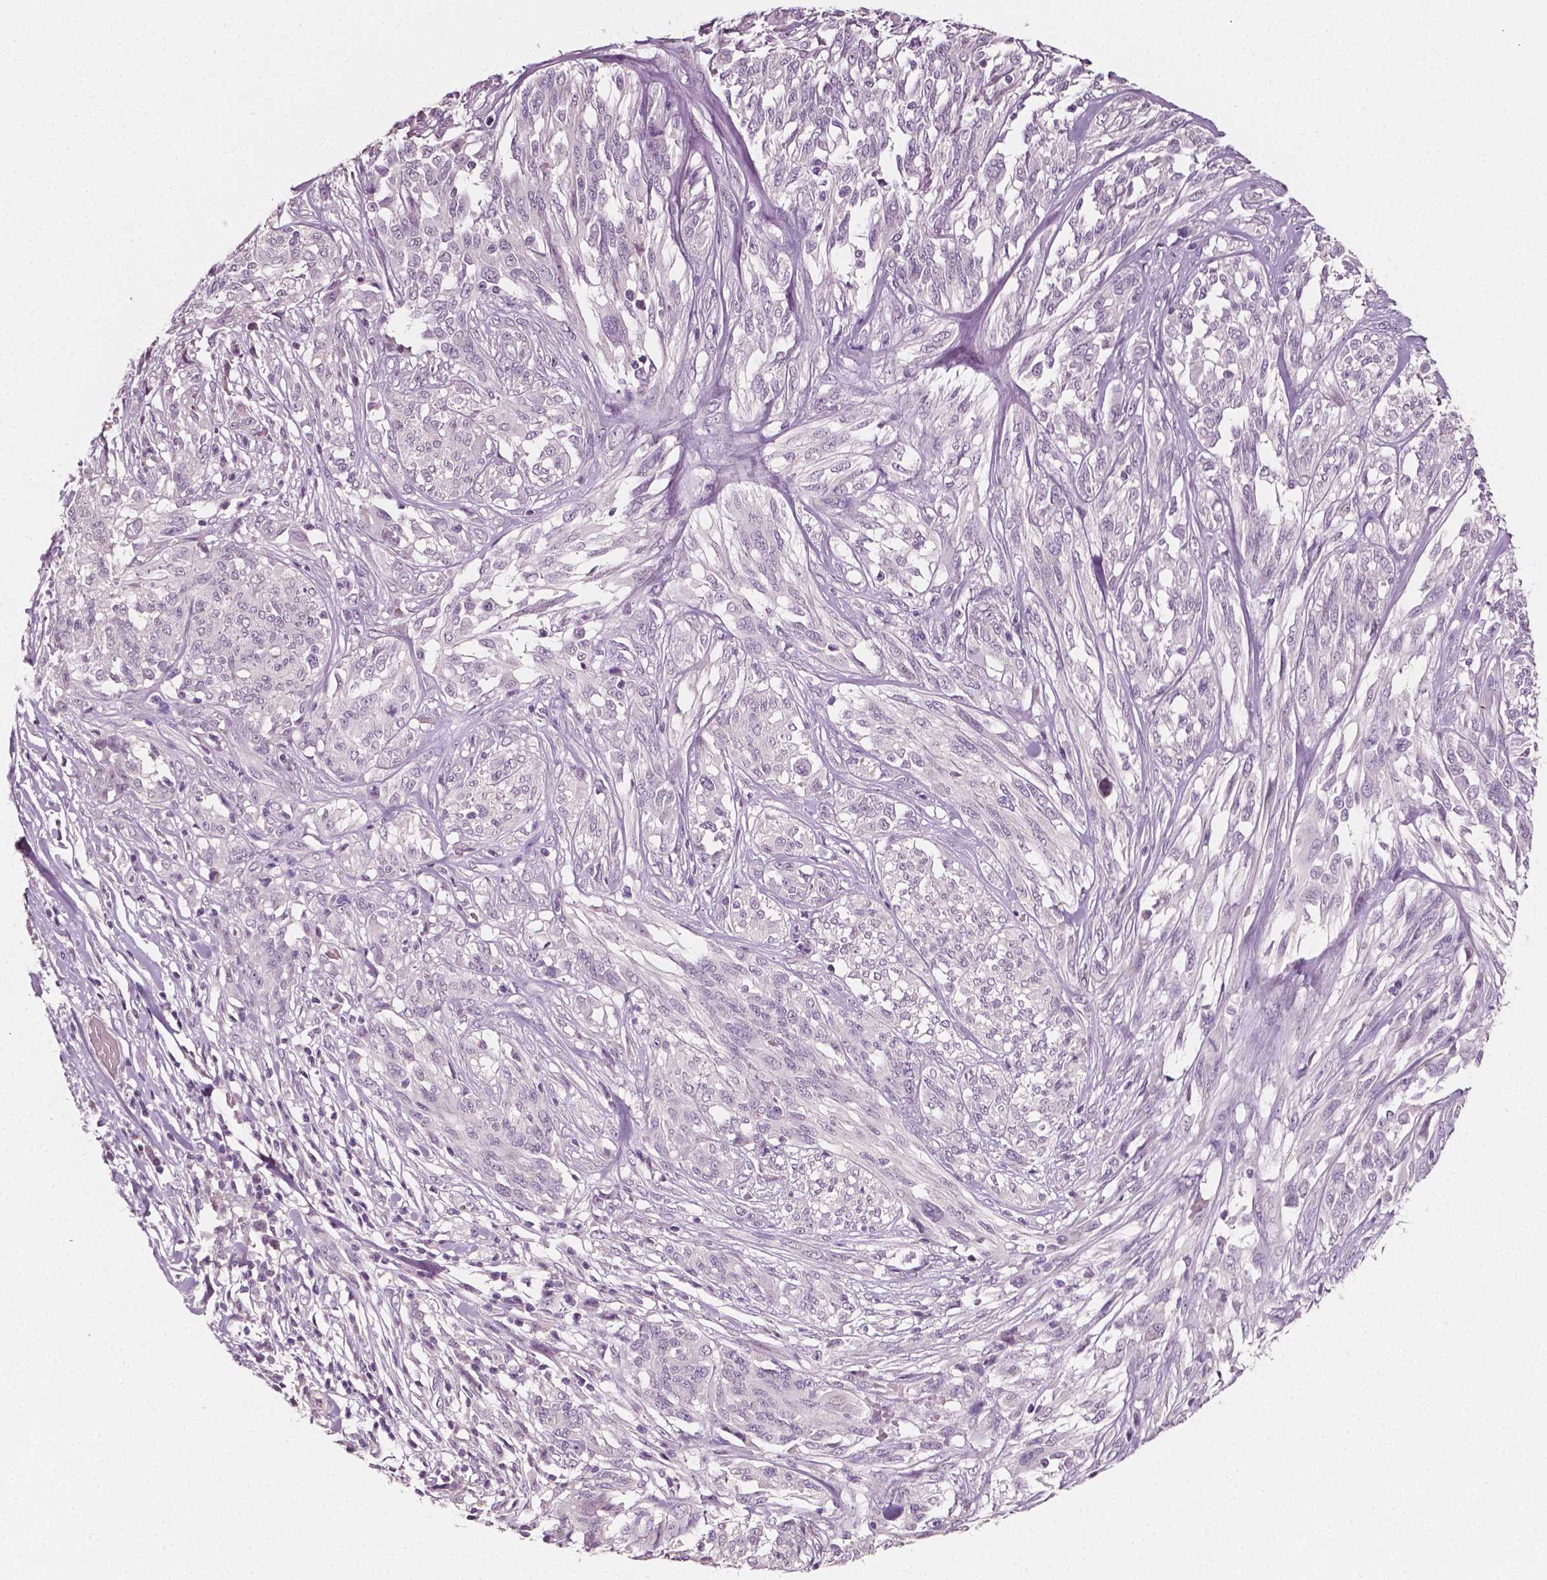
{"staining": {"intensity": "negative", "quantity": "none", "location": "none"}, "tissue": "melanoma", "cell_type": "Tumor cells", "image_type": "cancer", "snomed": [{"axis": "morphology", "description": "Malignant melanoma, NOS"}, {"axis": "topography", "description": "Skin"}], "caption": "There is no significant expression in tumor cells of melanoma.", "gene": "PLA2R1", "patient": {"sex": "female", "age": 91}}